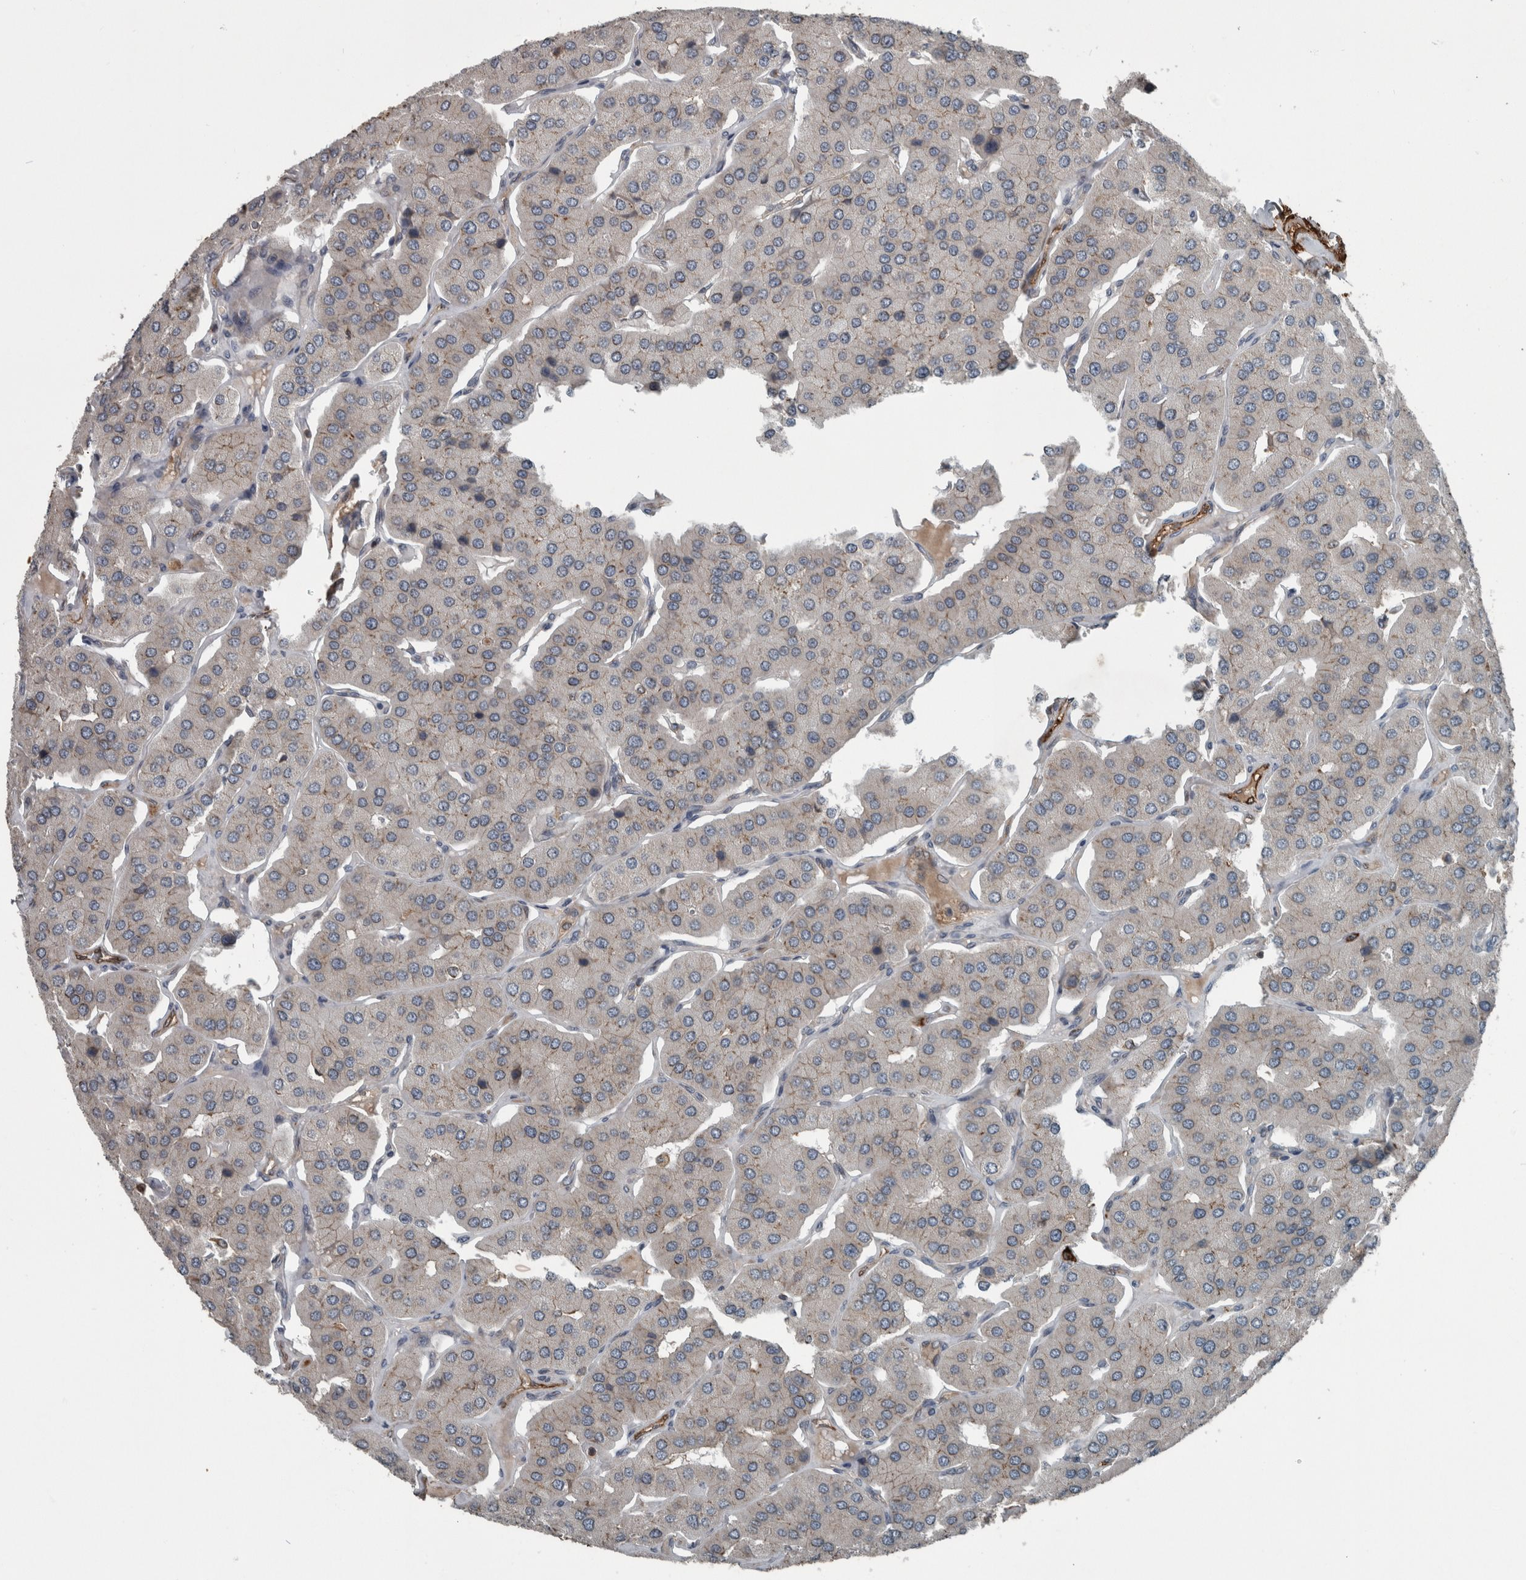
{"staining": {"intensity": "moderate", "quantity": "25%-75%", "location": "cytoplasmic/membranous"}, "tissue": "parathyroid gland", "cell_type": "Glandular cells", "image_type": "normal", "snomed": [{"axis": "morphology", "description": "Normal tissue, NOS"}, {"axis": "morphology", "description": "Adenoma, NOS"}, {"axis": "topography", "description": "Parathyroid gland"}], "caption": "About 25%-75% of glandular cells in unremarkable human parathyroid gland show moderate cytoplasmic/membranous protein positivity as visualized by brown immunohistochemical staining.", "gene": "EXOC8", "patient": {"sex": "female", "age": 86}}